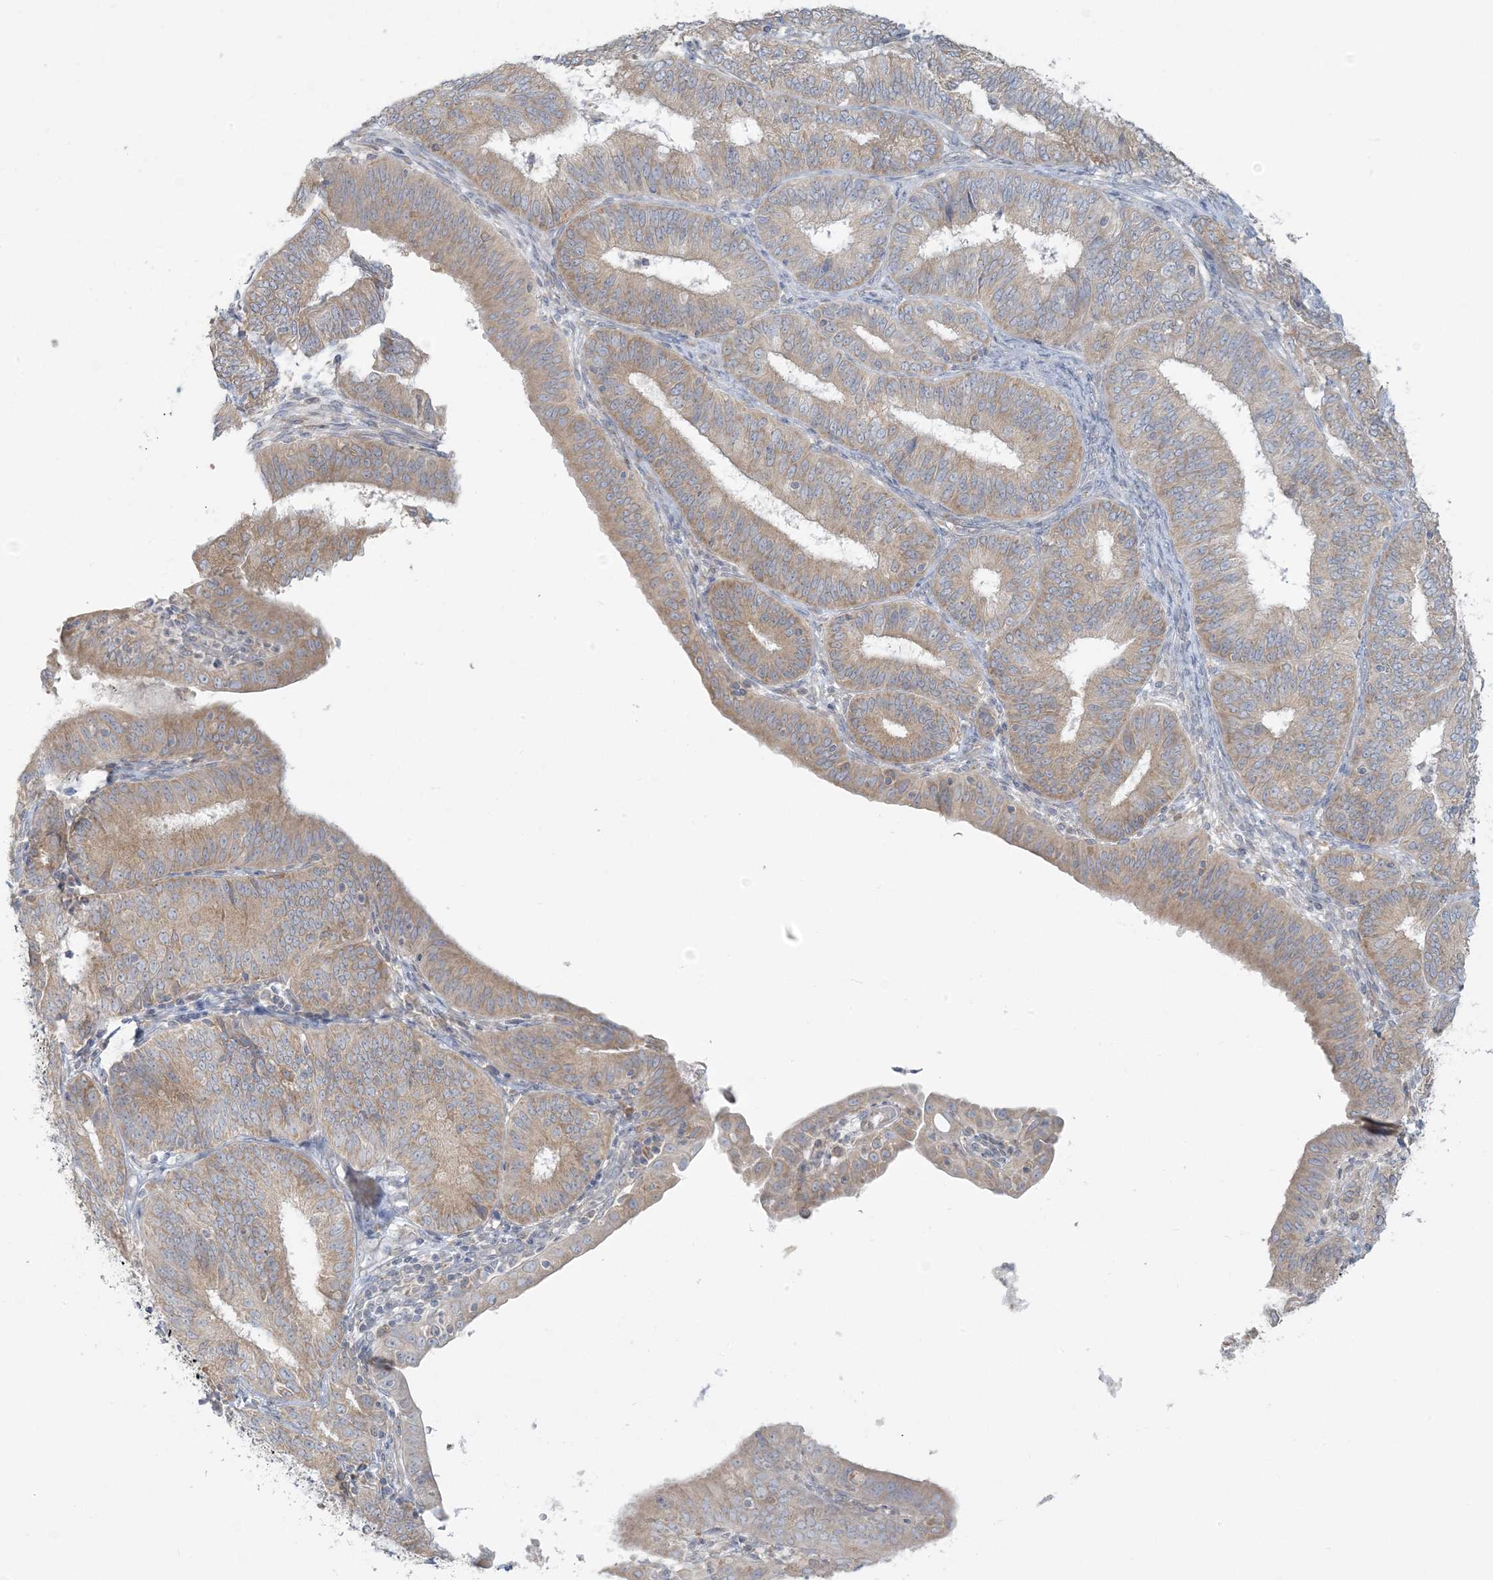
{"staining": {"intensity": "moderate", "quantity": ">75%", "location": "cytoplasmic/membranous"}, "tissue": "endometrial cancer", "cell_type": "Tumor cells", "image_type": "cancer", "snomed": [{"axis": "morphology", "description": "Adenocarcinoma, NOS"}, {"axis": "topography", "description": "Endometrium"}], "caption": "Endometrial cancer (adenocarcinoma) was stained to show a protein in brown. There is medium levels of moderate cytoplasmic/membranous staining in about >75% of tumor cells. (brown staining indicates protein expression, while blue staining denotes nuclei).", "gene": "EEFSEC", "patient": {"sex": "female", "age": 51}}